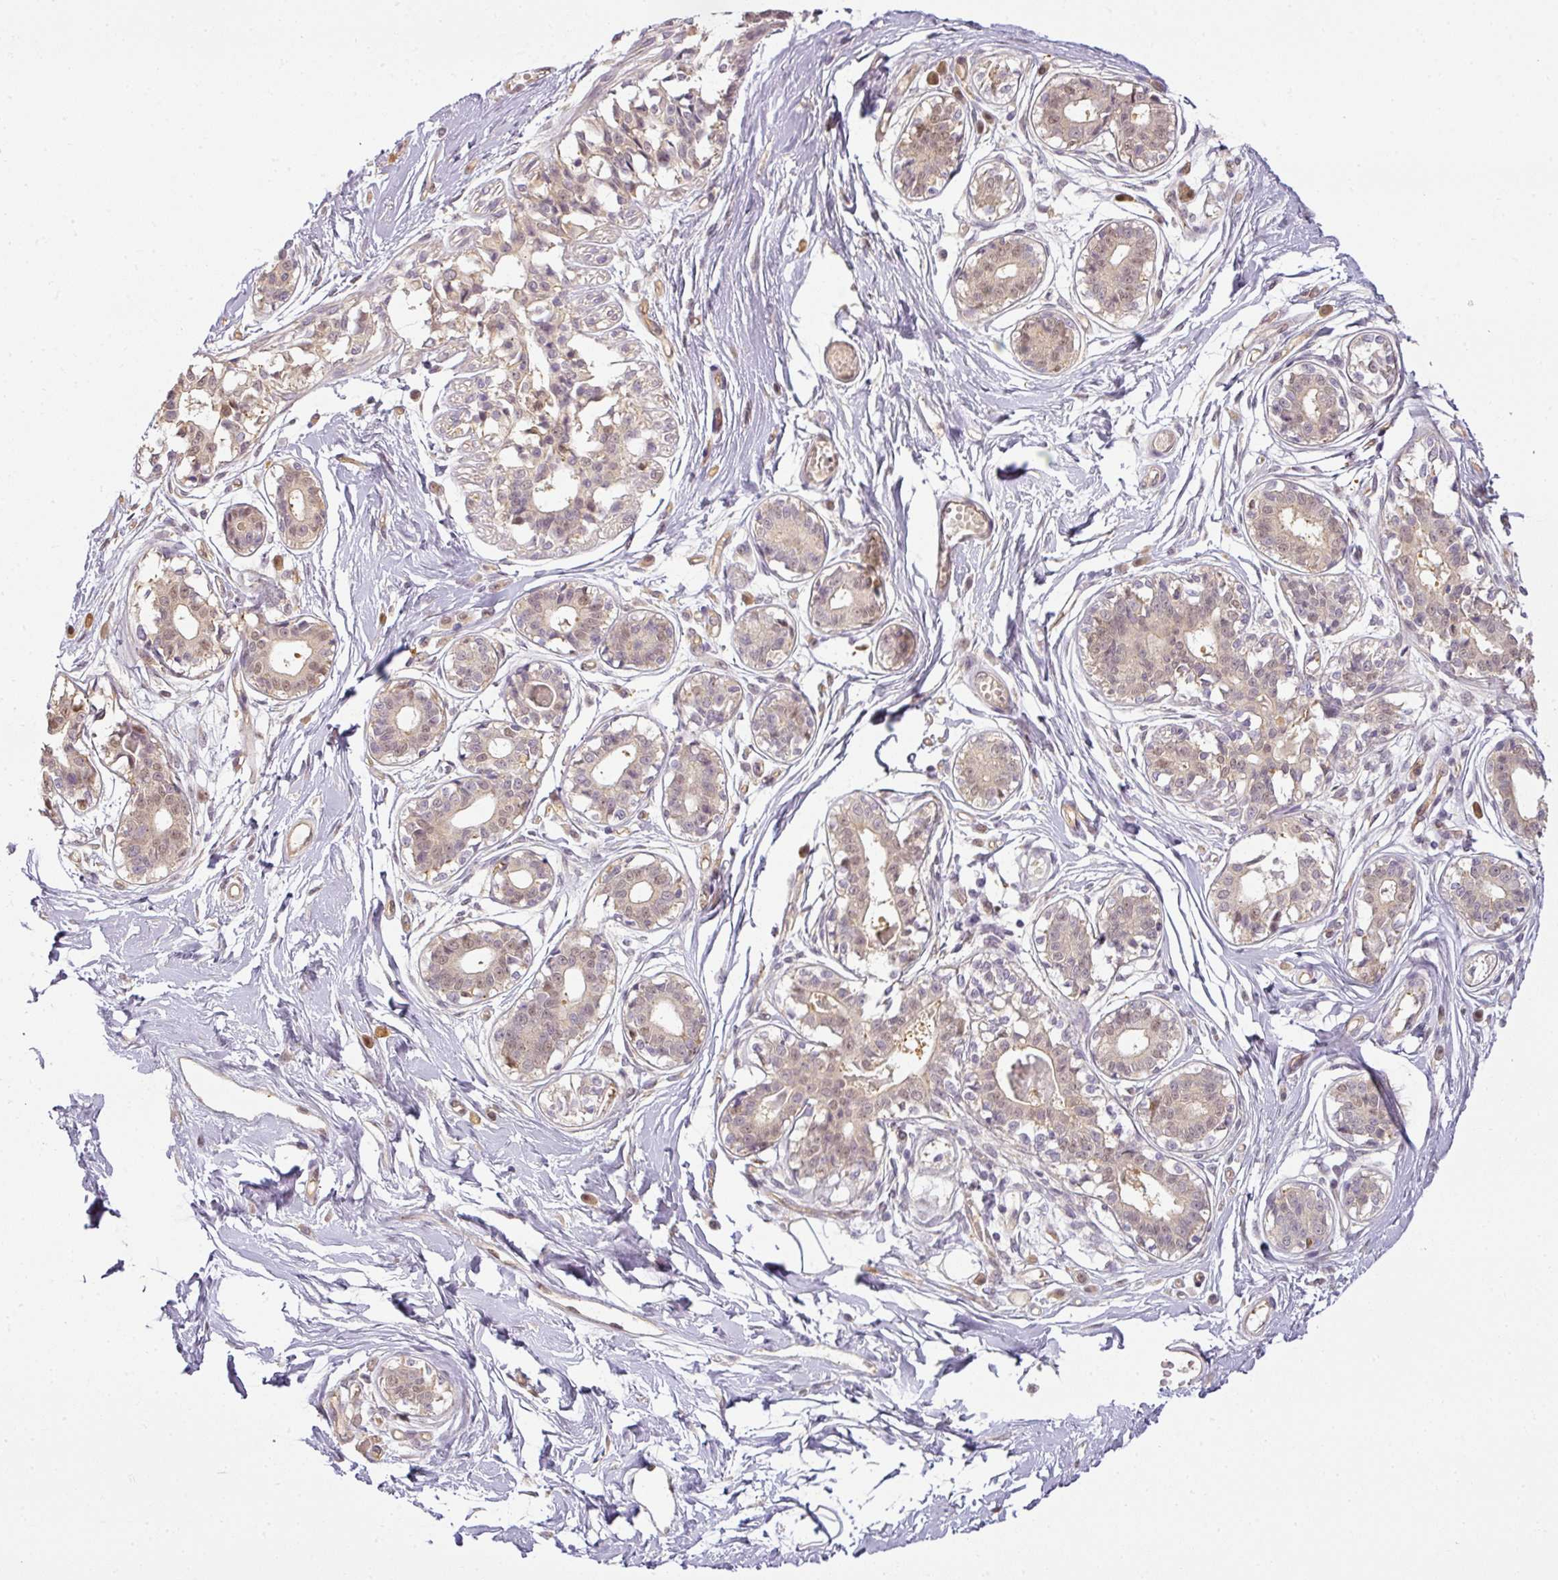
{"staining": {"intensity": "negative", "quantity": "none", "location": "none"}, "tissue": "breast", "cell_type": "Adipocytes", "image_type": "normal", "snomed": [{"axis": "morphology", "description": "Normal tissue, NOS"}, {"axis": "topography", "description": "Breast"}], "caption": "A photomicrograph of human breast is negative for staining in adipocytes. Brightfield microscopy of immunohistochemistry (IHC) stained with DAB (brown) and hematoxylin (blue), captured at high magnification.", "gene": "ANKRD18A", "patient": {"sex": "female", "age": 45}}